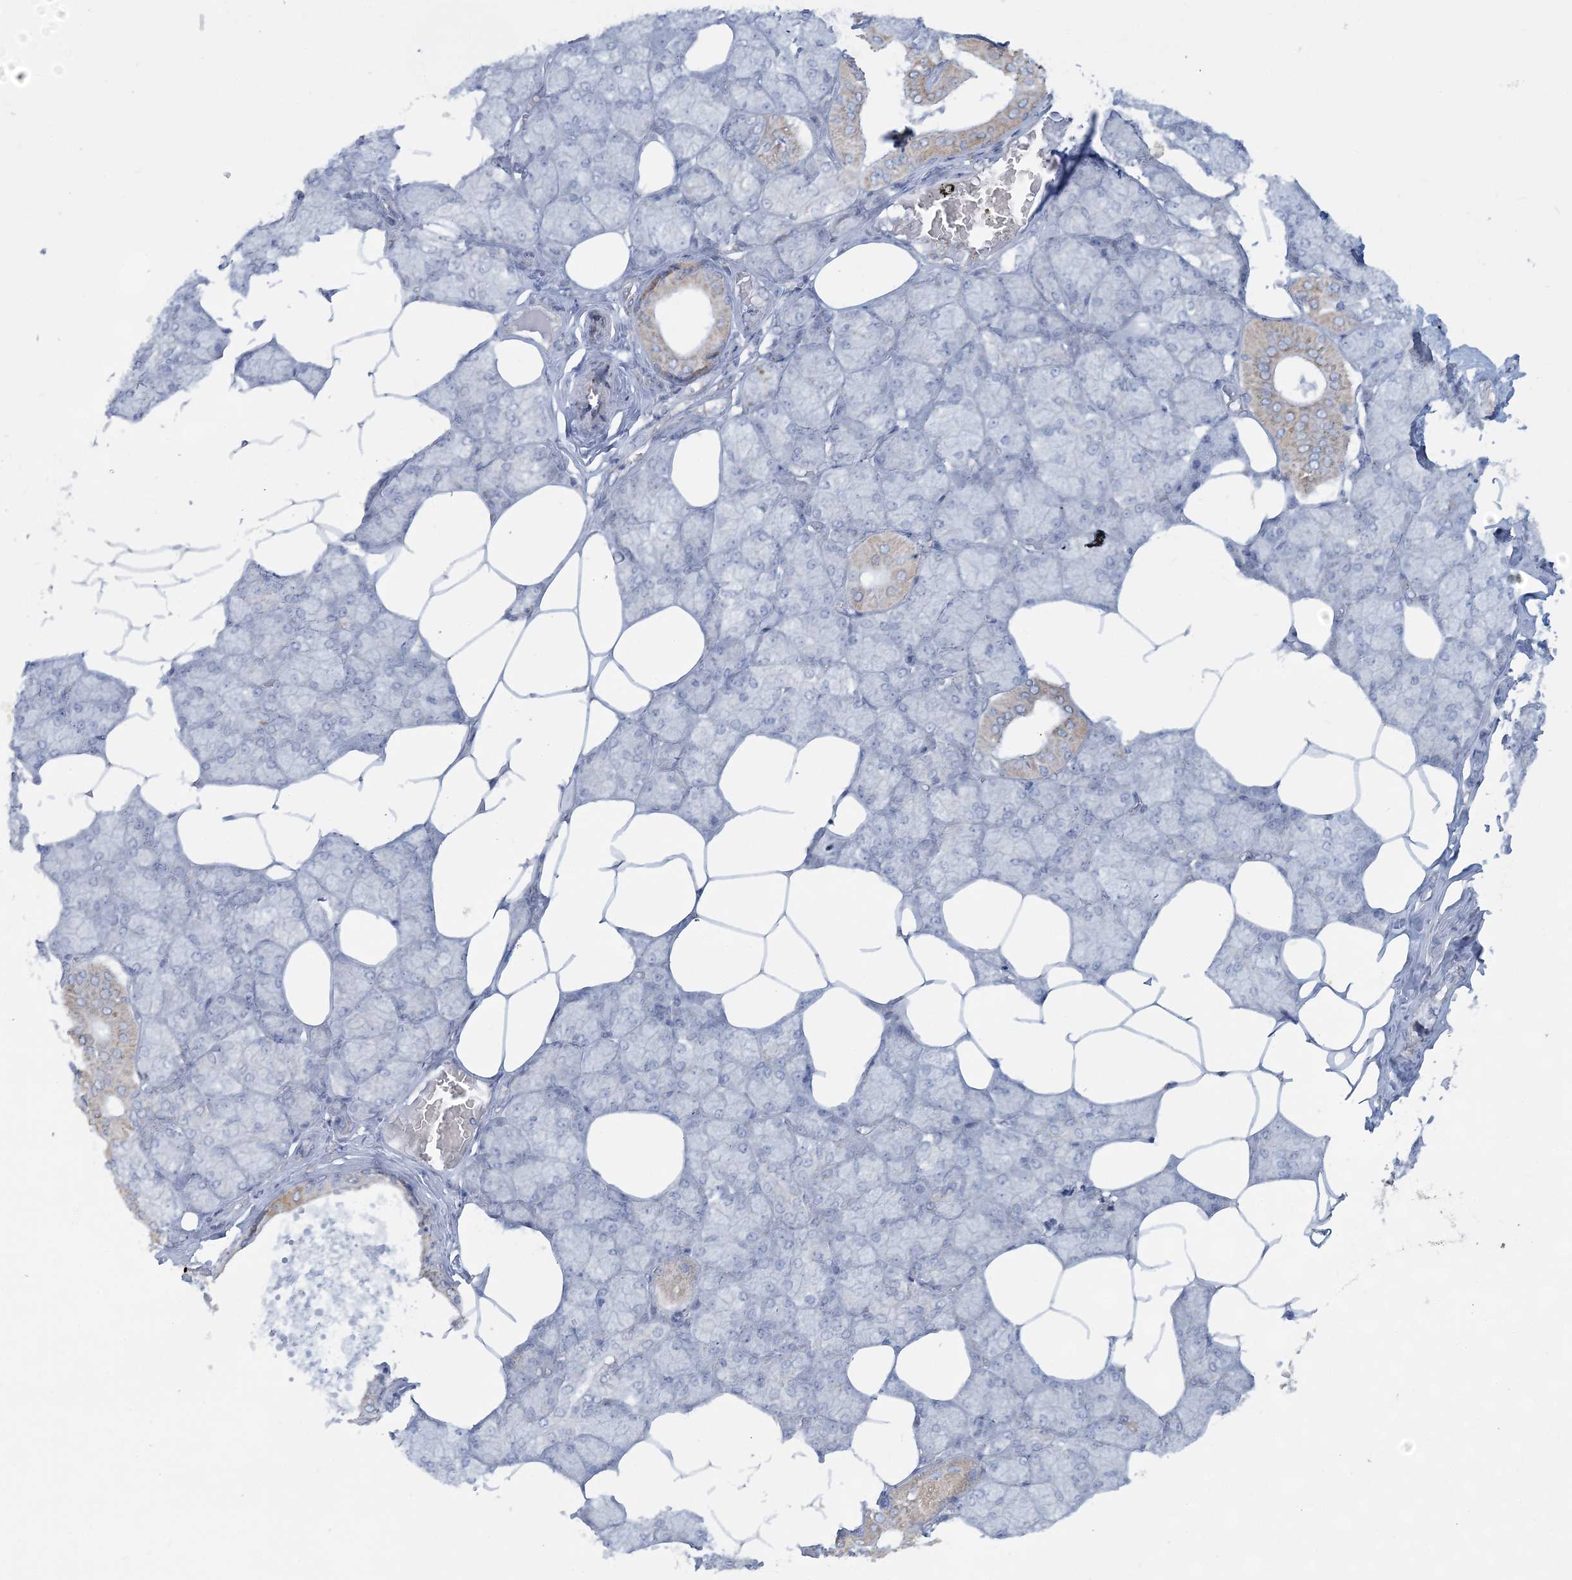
{"staining": {"intensity": "weak", "quantity": "<25%", "location": "cytoplasmic/membranous"}, "tissue": "salivary gland", "cell_type": "Glandular cells", "image_type": "normal", "snomed": [{"axis": "morphology", "description": "Normal tissue, NOS"}, {"axis": "topography", "description": "Salivary gland"}], "caption": "Glandular cells show no significant staining in benign salivary gland.", "gene": "TBC1D7", "patient": {"sex": "male", "age": 62}}